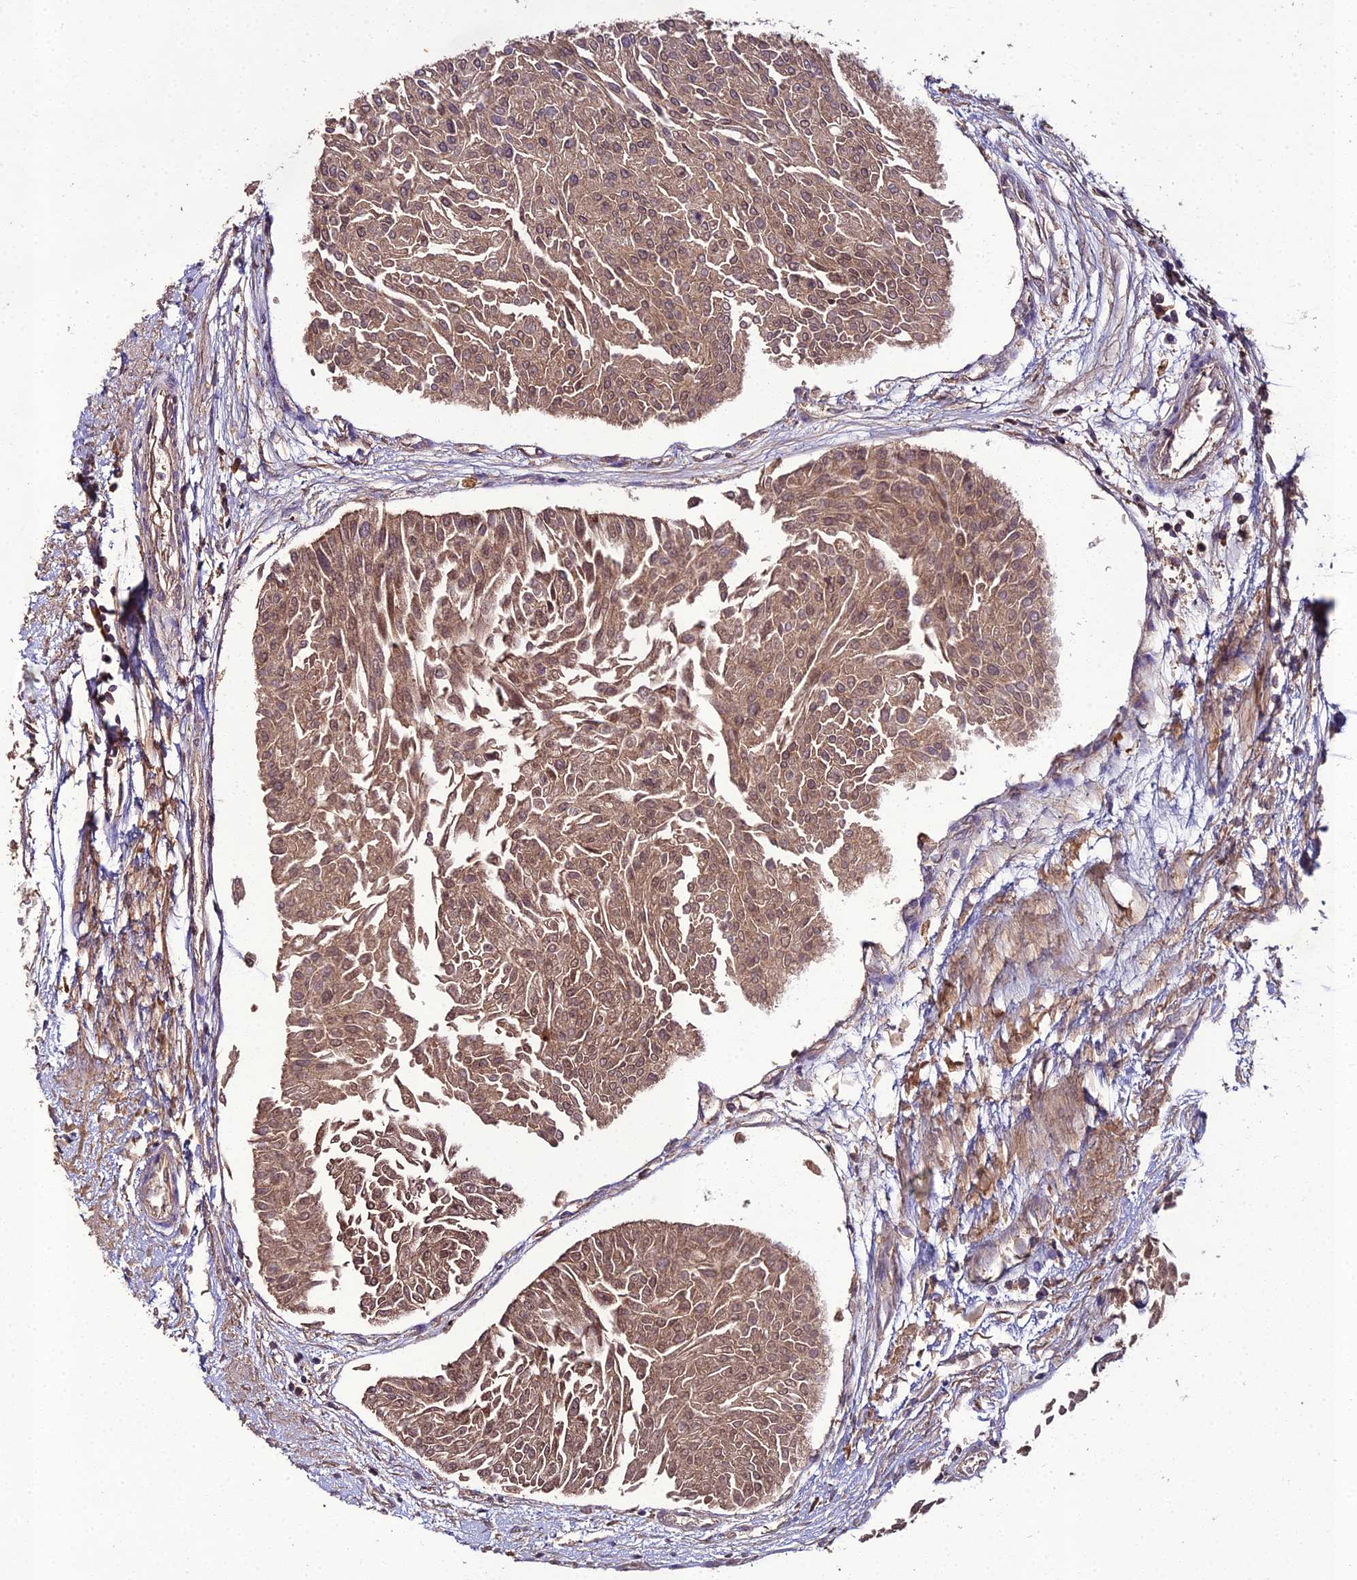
{"staining": {"intensity": "moderate", "quantity": ">75%", "location": "cytoplasmic/membranous"}, "tissue": "urothelial cancer", "cell_type": "Tumor cells", "image_type": "cancer", "snomed": [{"axis": "morphology", "description": "Urothelial carcinoma, Low grade"}, {"axis": "topography", "description": "Urinary bladder"}], "caption": "DAB immunohistochemical staining of human urothelial cancer exhibits moderate cytoplasmic/membranous protein staining in about >75% of tumor cells. (DAB = brown stain, brightfield microscopy at high magnification).", "gene": "TMEM258", "patient": {"sex": "male", "age": 67}}